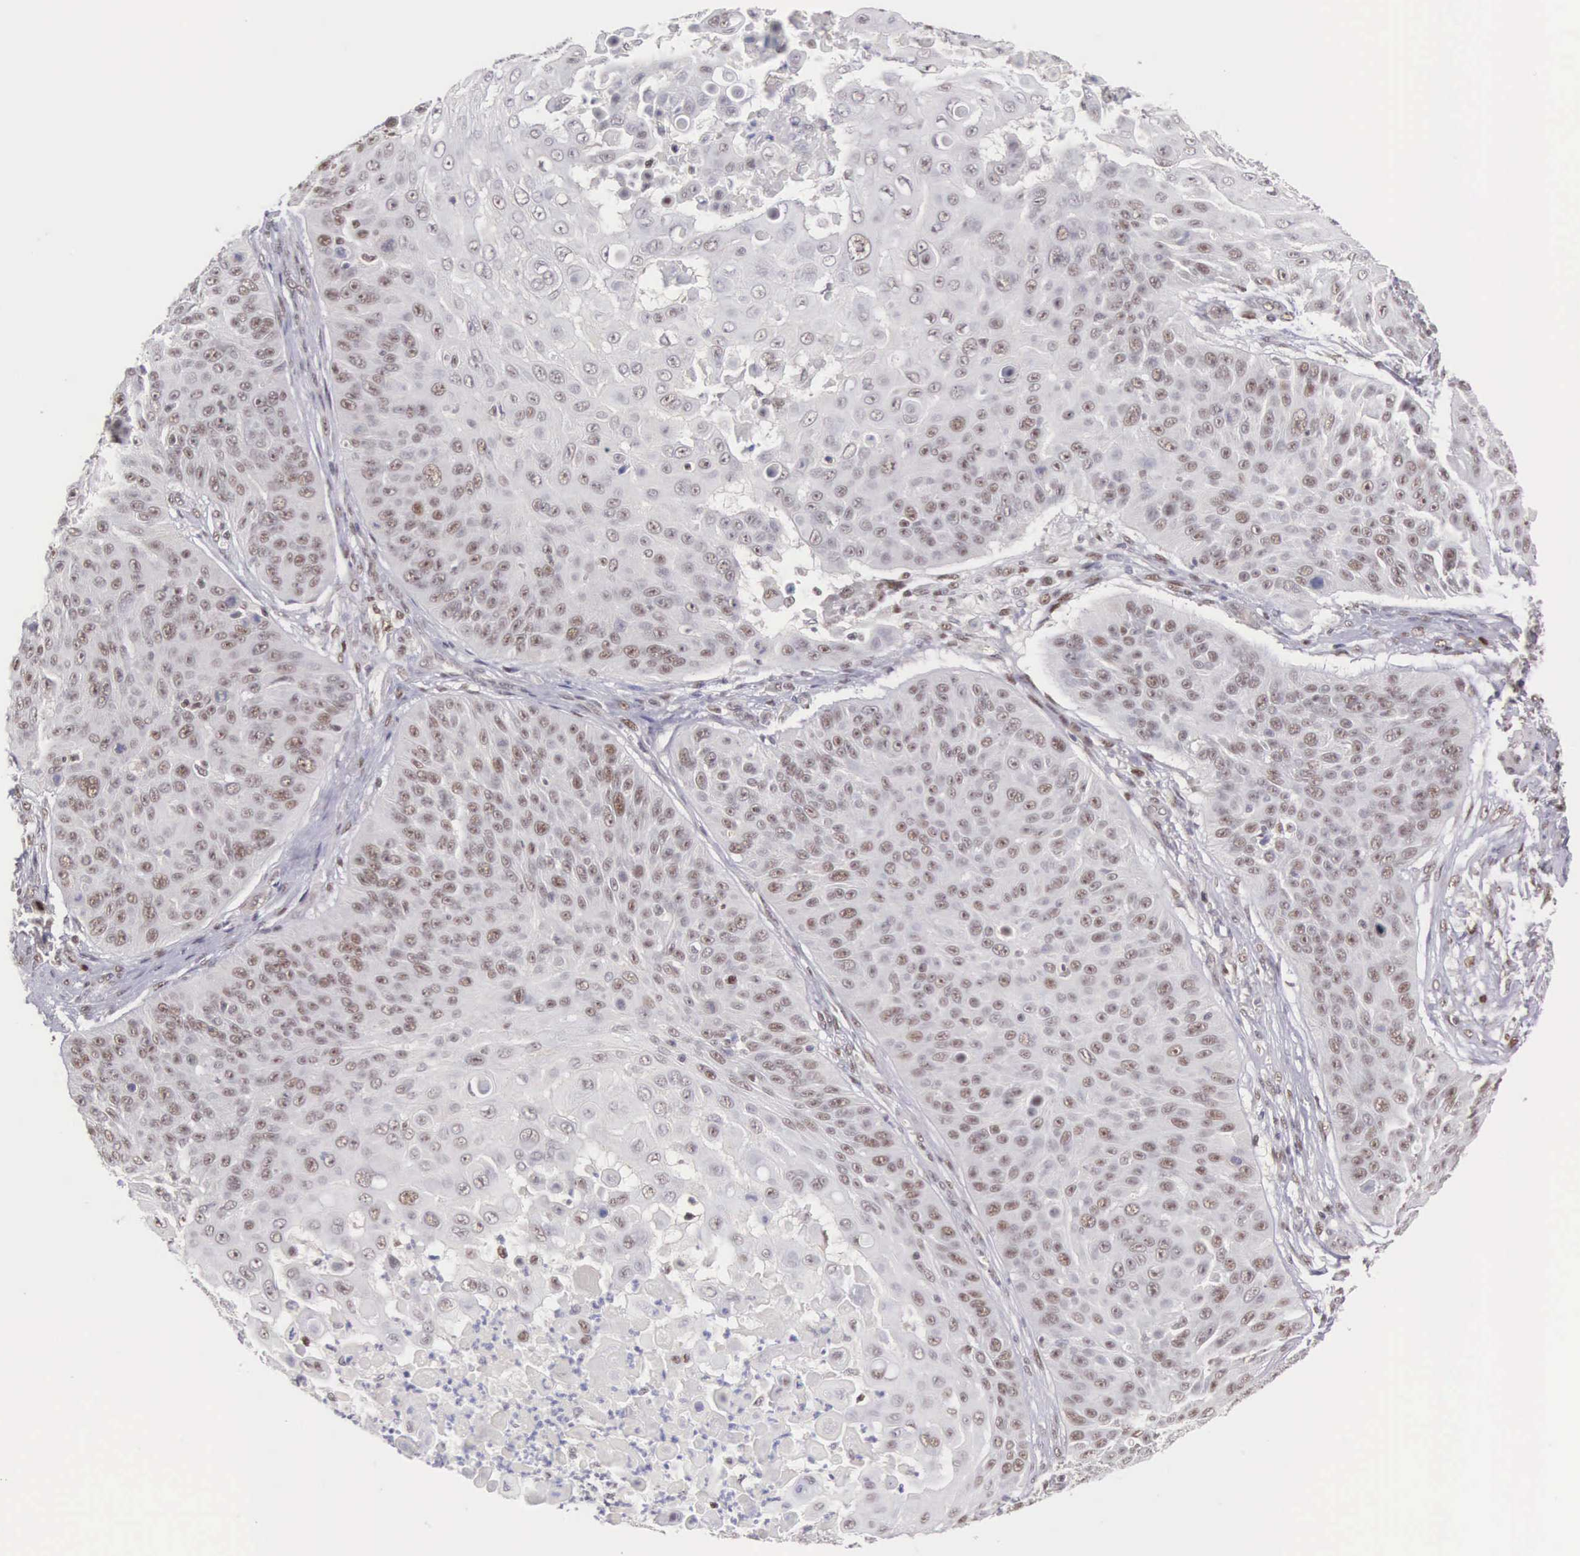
{"staining": {"intensity": "weak", "quantity": "25%-75%", "location": "nuclear"}, "tissue": "skin cancer", "cell_type": "Tumor cells", "image_type": "cancer", "snomed": [{"axis": "morphology", "description": "Squamous cell carcinoma, NOS"}, {"axis": "topography", "description": "Skin"}], "caption": "This is an image of immunohistochemistry (IHC) staining of skin cancer (squamous cell carcinoma), which shows weak expression in the nuclear of tumor cells.", "gene": "CCDC117", "patient": {"sex": "male", "age": 82}}